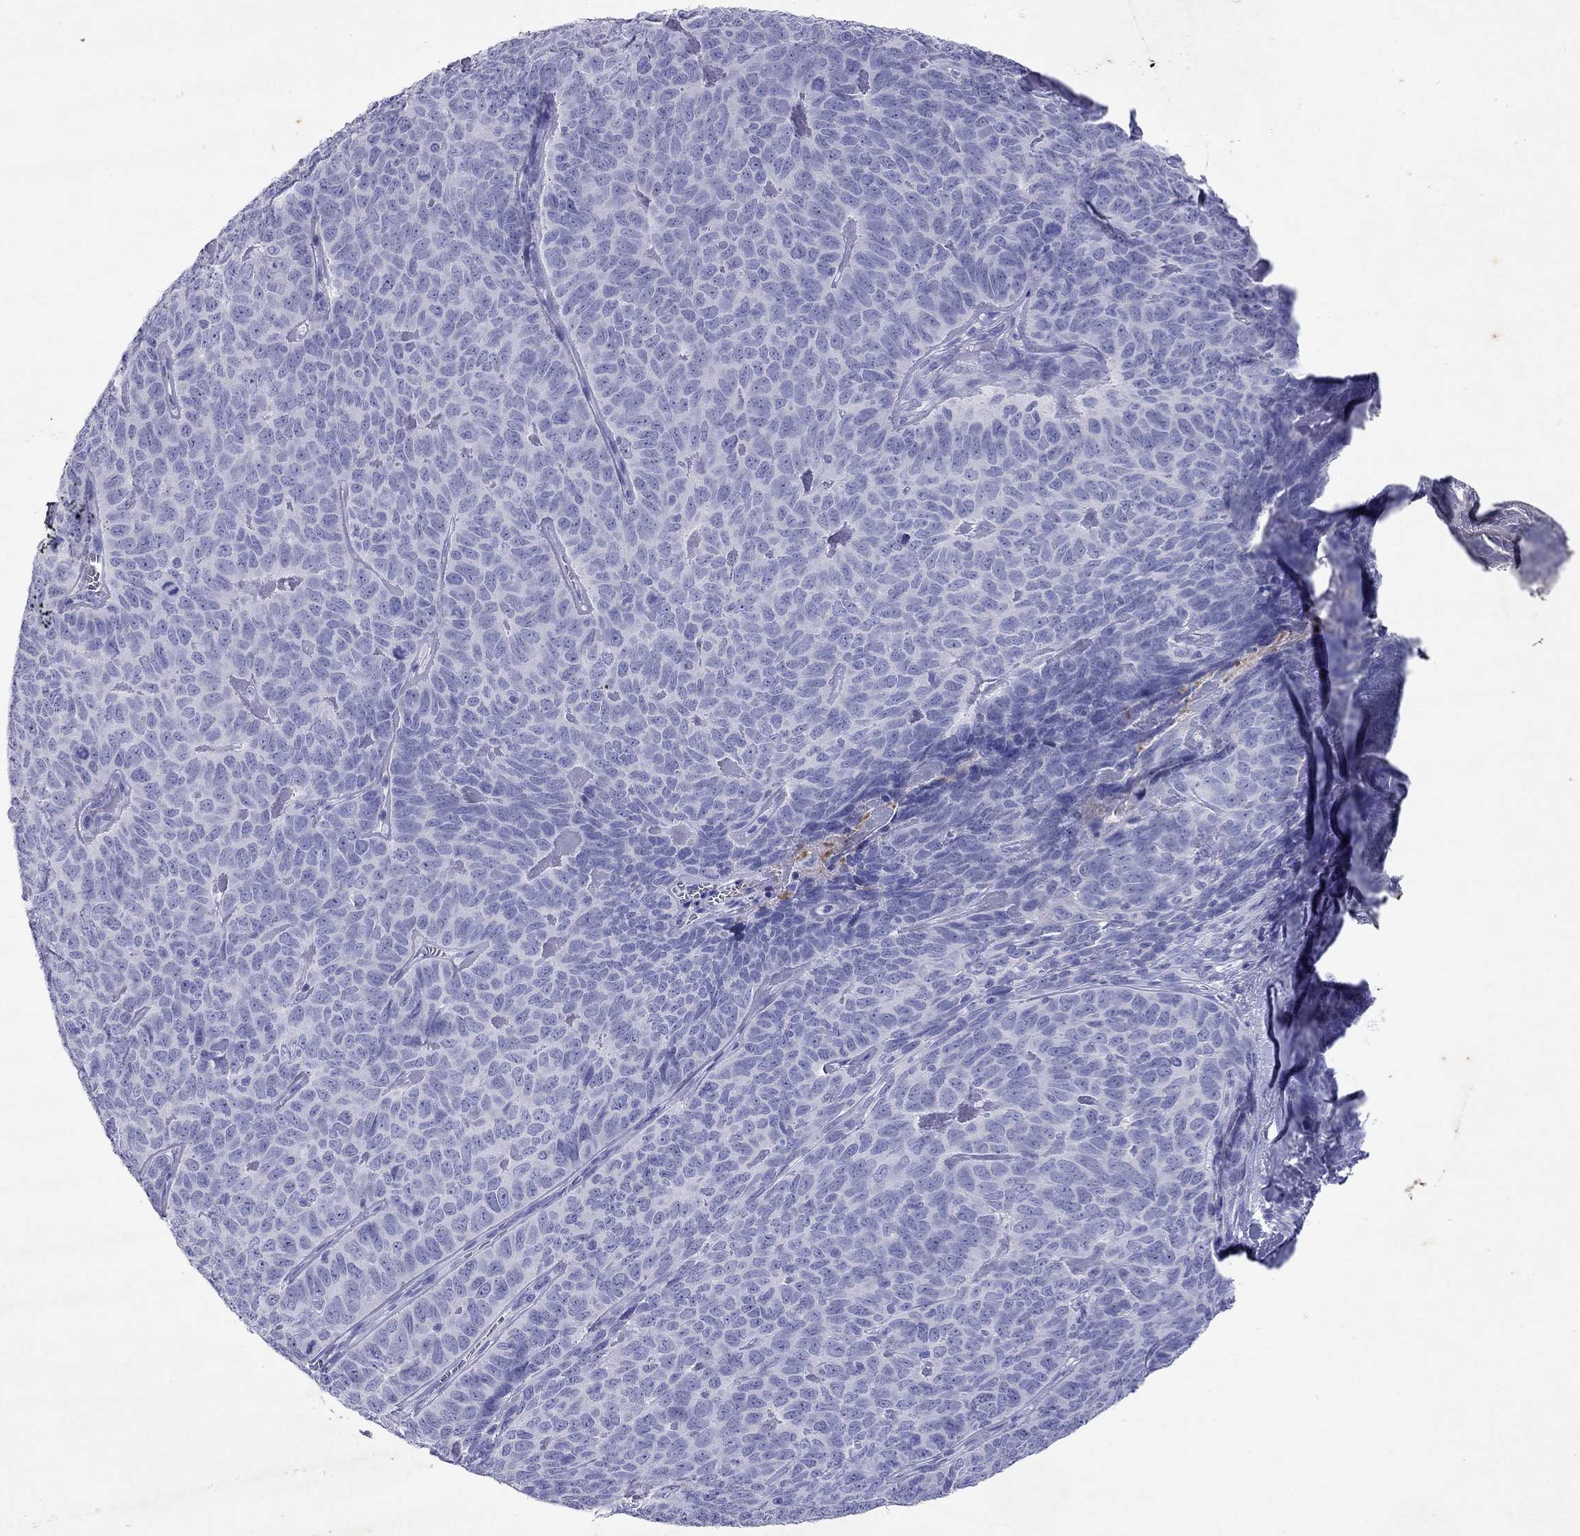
{"staining": {"intensity": "negative", "quantity": "none", "location": "none"}, "tissue": "skin cancer", "cell_type": "Tumor cells", "image_type": "cancer", "snomed": [{"axis": "morphology", "description": "Squamous cell carcinoma, NOS"}, {"axis": "topography", "description": "Skin"}, {"axis": "topography", "description": "Anal"}], "caption": "Immunohistochemistry (IHC) of skin squamous cell carcinoma displays no positivity in tumor cells. The staining is performed using DAB (3,3'-diaminobenzidine) brown chromogen with nuclei counter-stained in using hematoxylin.", "gene": "ARMC12", "patient": {"sex": "female", "age": 51}}